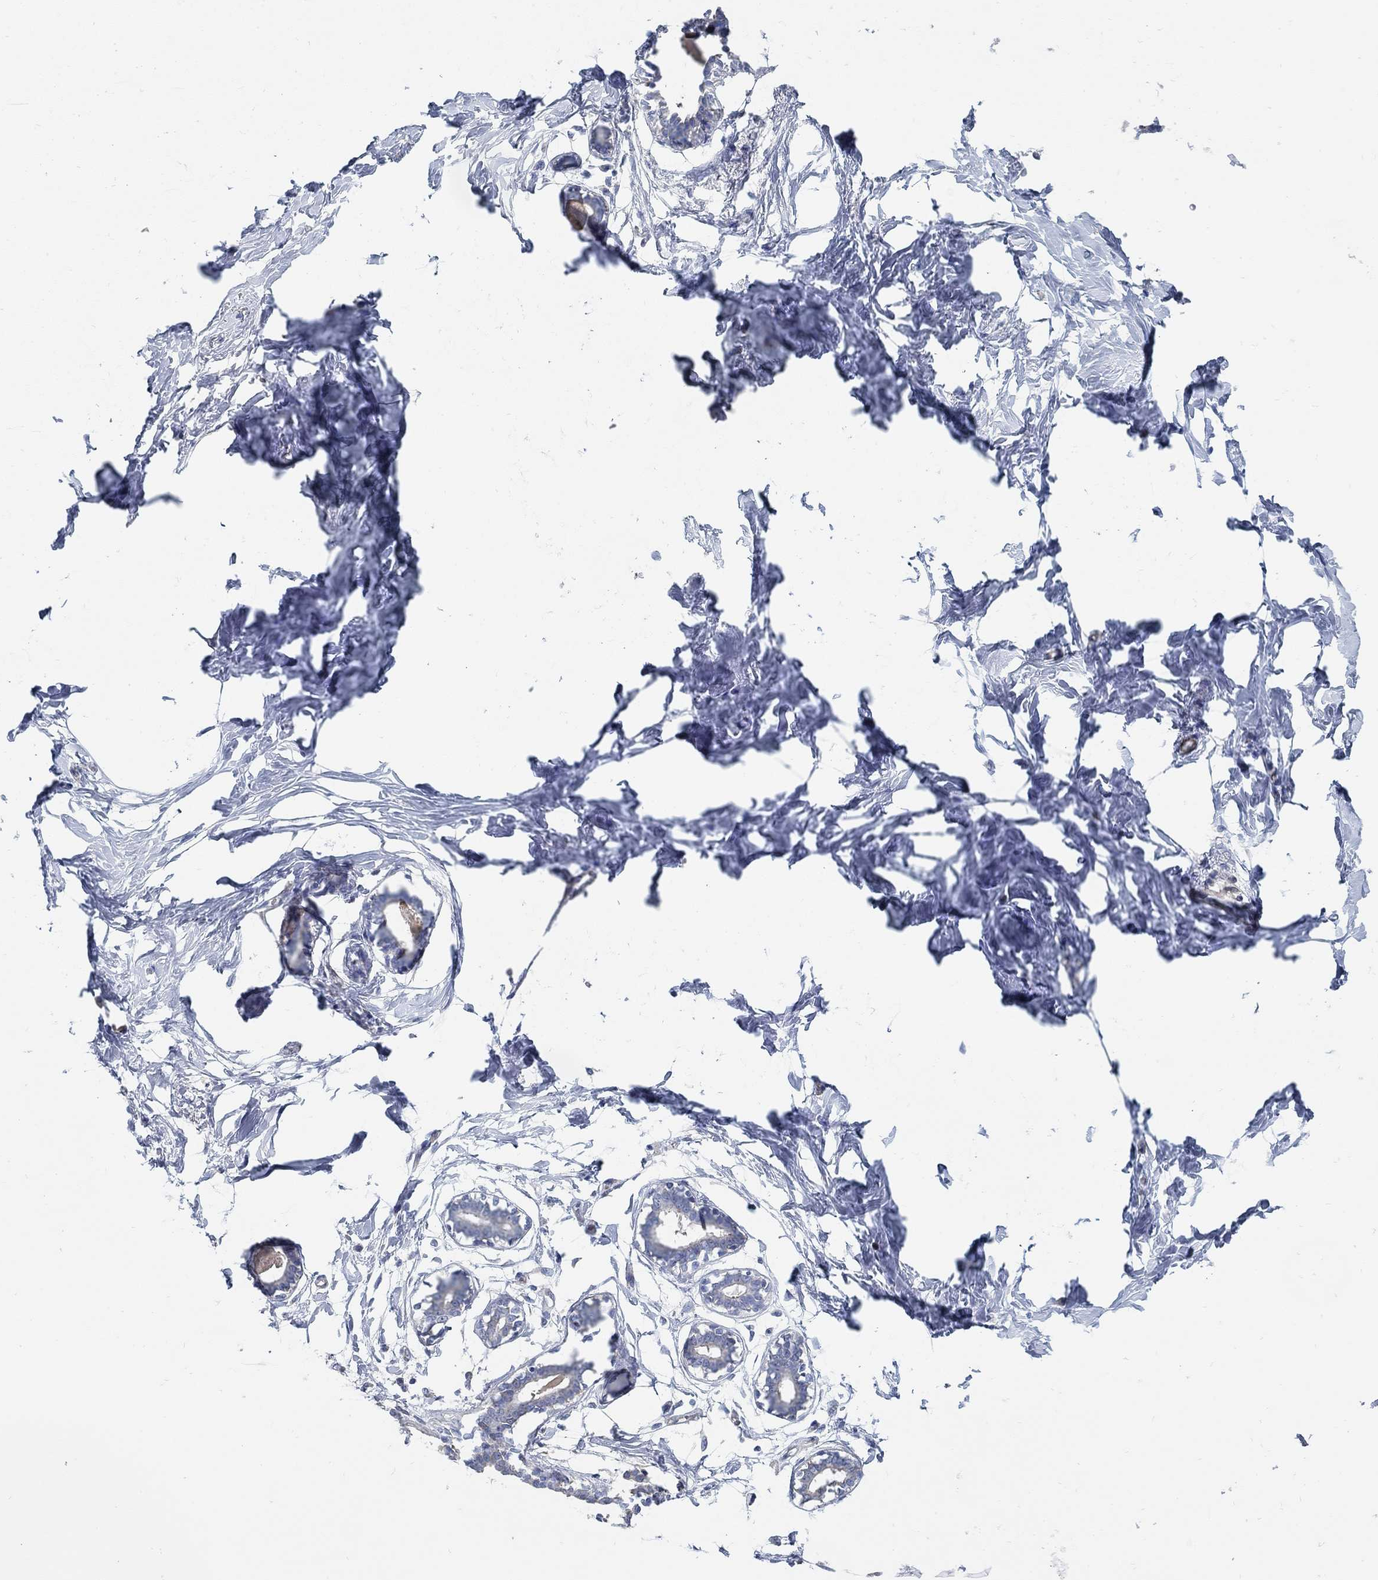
{"staining": {"intensity": "negative", "quantity": "none", "location": "none"}, "tissue": "breast", "cell_type": "Adipocytes", "image_type": "normal", "snomed": [{"axis": "morphology", "description": "Normal tissue, NOS"}, {"axis": "morphology", "description": "Lobular carcinoma, in situ"}, {"axis": "topography", "description": "Breast"}], "caption": "This photomicrograph is of normal breast stained with immunohistochemistry to label a protein in brown with the nuclei are counter-stained blue. There is no positivity in adipocytes. The staining was performed using DAB to visualize the protein expression in brown, while the nuclei were stained in blue with hematoxylin (Magnification: 20x).", "gene": "C15orf39", "patient": {"sex": "female", "age": 35}}